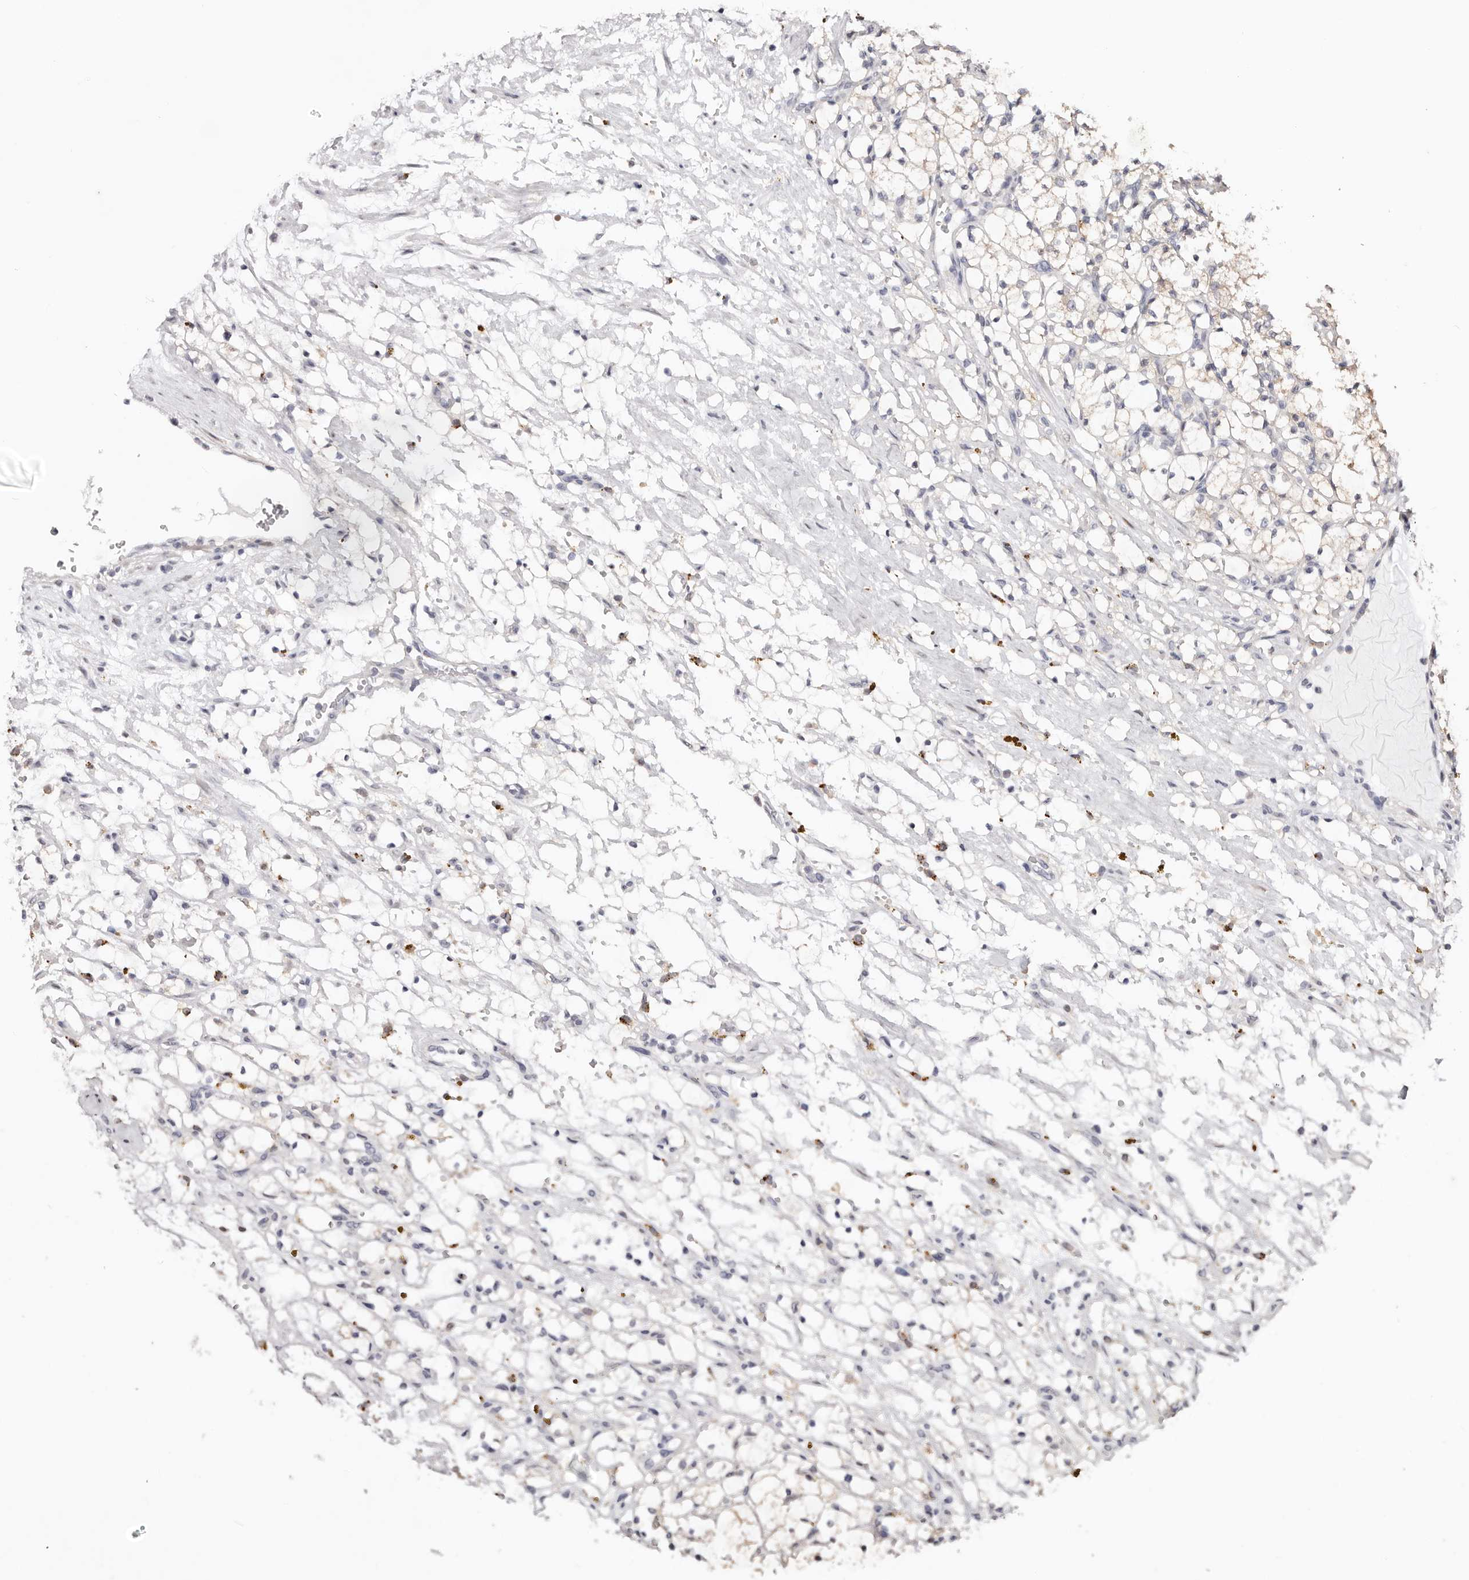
{"staining": {"intensity": "negative", "quantity": "none", "location": "none"}, "tissue": "renal cancer", "cell_type": "Tumor cells", "image_type": "cancer", "snomed": [{"axis": "morphology", "description": "Adenocarcinoma, NOS"}, {"axis": "topography", "description": "Kidney"}], "caption": "An IHC micrograph of adenocarcinoma (renal) is shown. There is no staining in tumor cells of adenocarcinoma (renal).", "gene": "TYW3", "patient": {"sex": "female", "age": 69}}